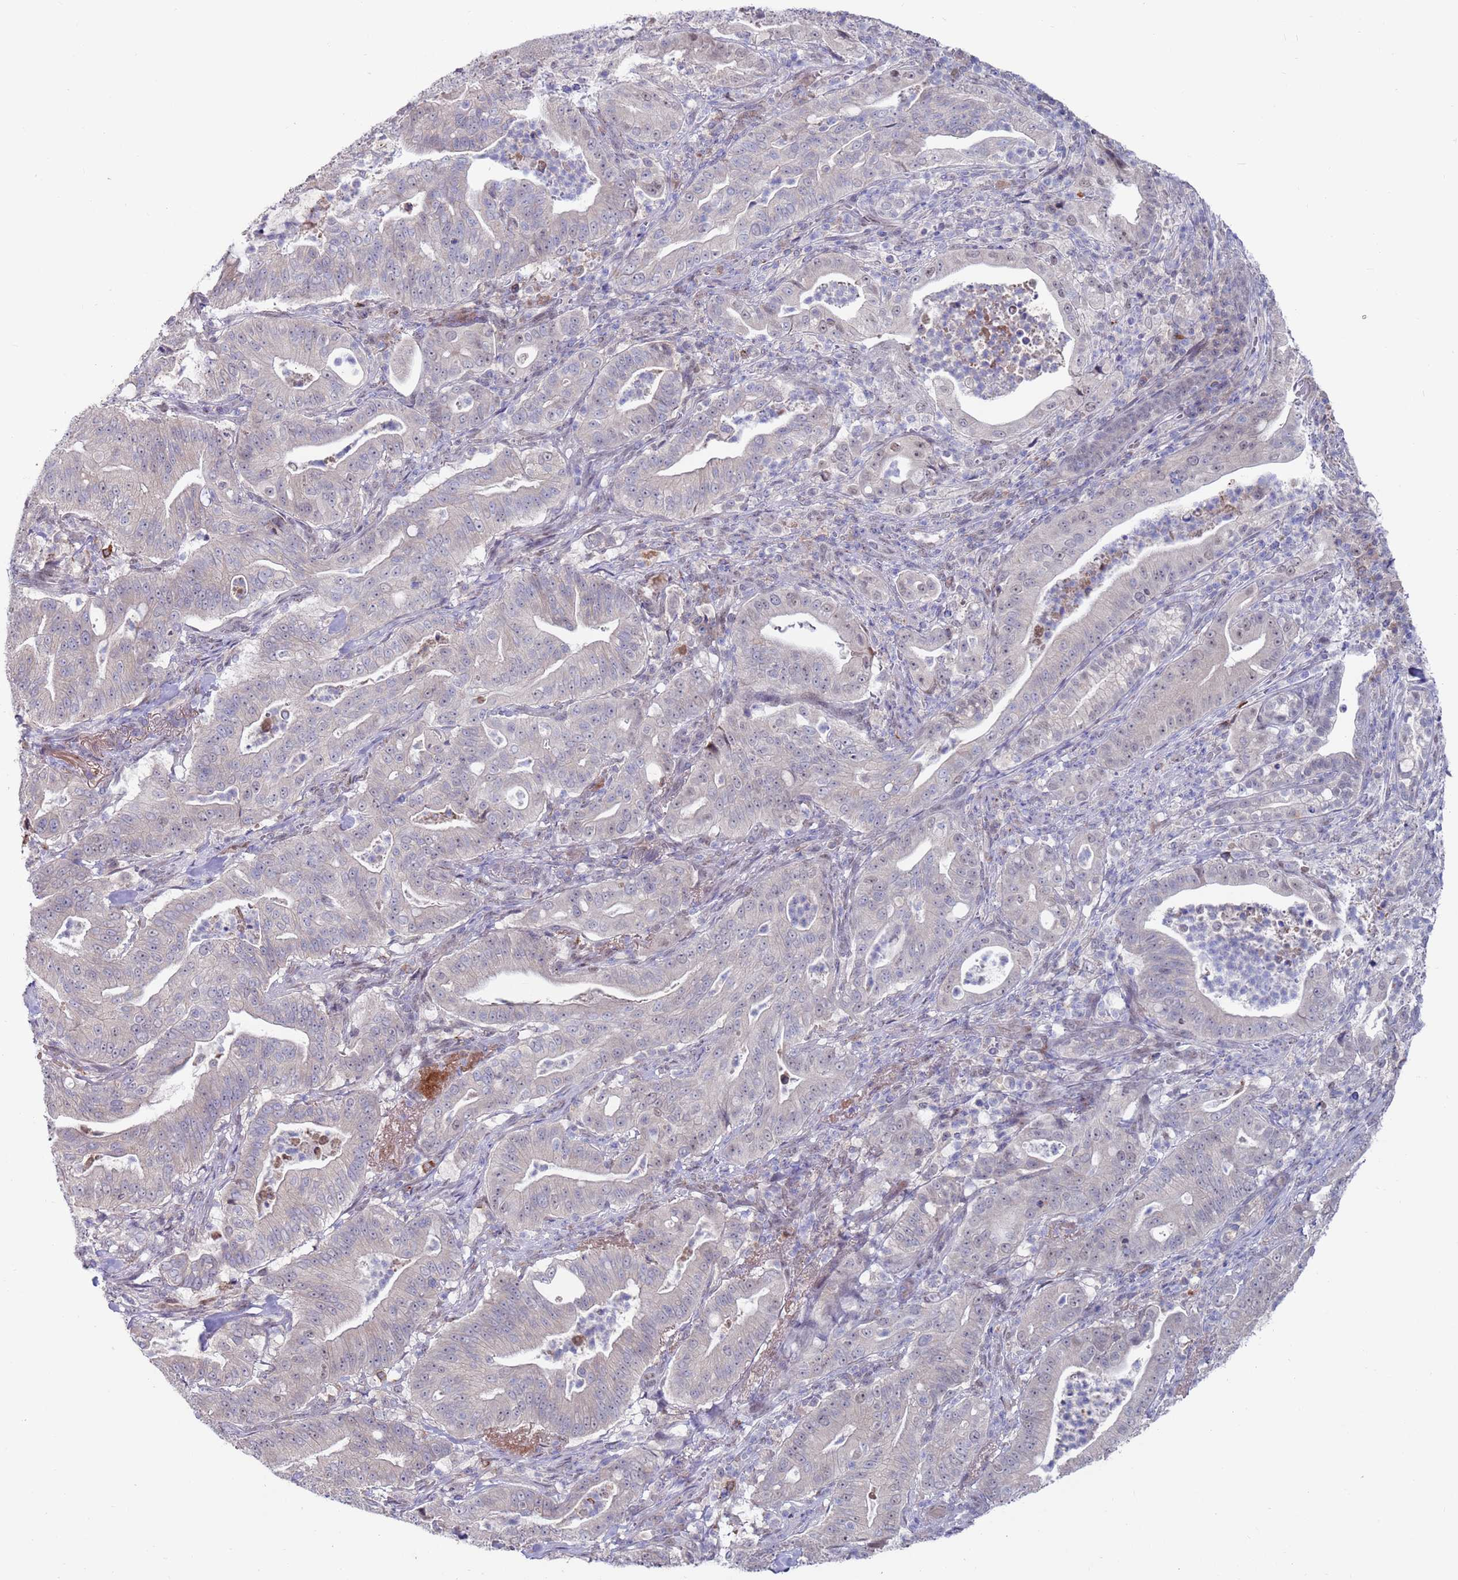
{"staining": {"intensity": "negative", "quantity": "none", "location": "none"}, "tissue": "pancreatic cancer", "cell_type": "Tumor cells", "image_type": "cancer", "snomed": [{"axis": "morphology", "description": "Adenocarcinoma, NOS"}, {"axis": "topography", "description": "Pancreas"}], "caption": "Immunohistochemistry (IHC) histopathology image of adenocarcinoma (pancreatic) stained for a protein (brown), which reveals no expression in tumor cells.", "gene": "FBXO27", "patient": {"sex": "male", "age": 71}}